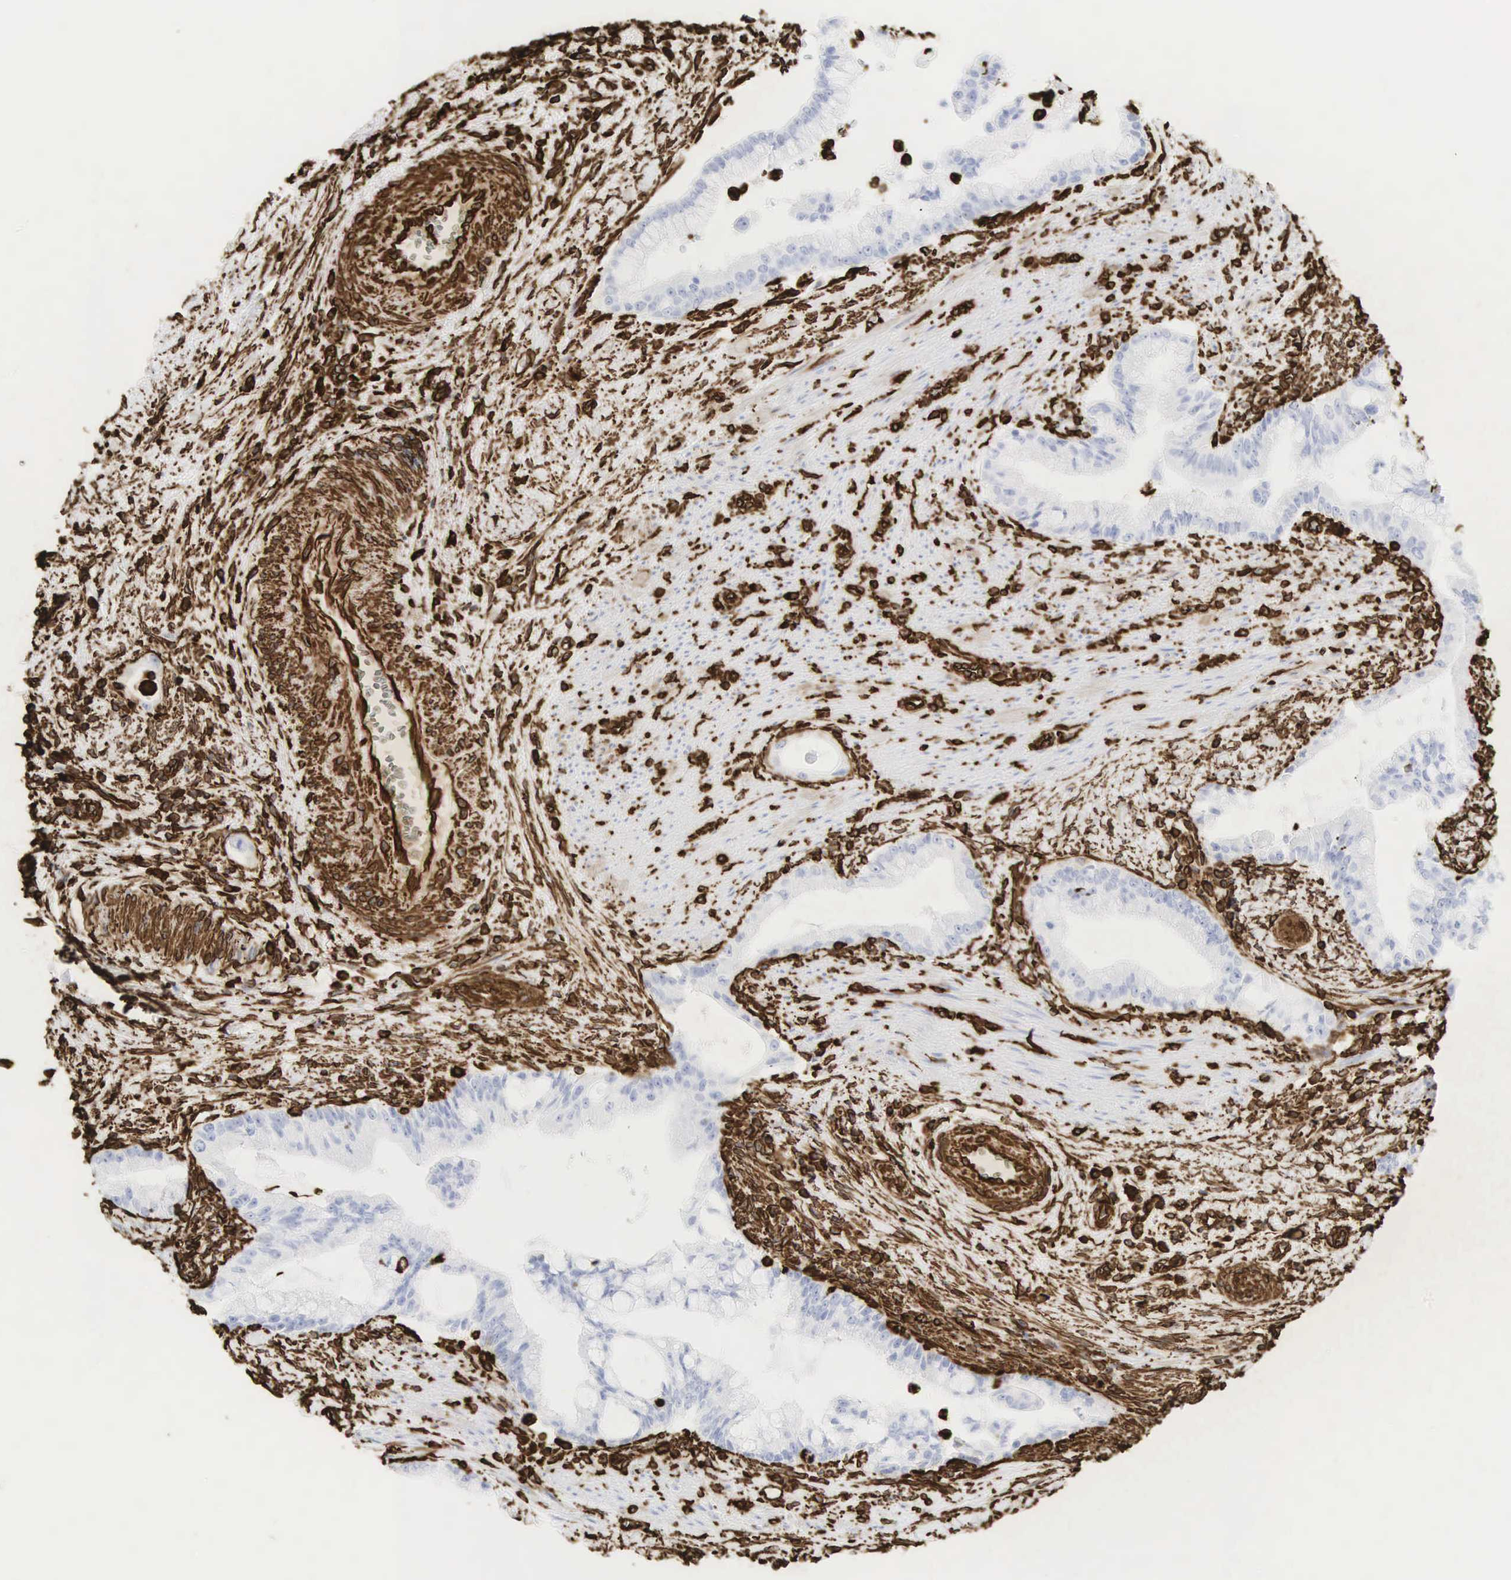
{"staining": {"intensity": "strong", "quantity": "<25%", "location": "cytoplasmic/membranous"}, "tissue": "pancreatic cancer", "cell_type": "Tumor cells", "image_type": "cancer", "snomed": [{"axis": "morphology", "description": "Adenocarcinoma, NOS"}, {"axis": "topography", "description": "Pancreas"}], "caption": "A brown stain shows strong cytoplasmic/membranous expression of a protein in pancreatic cancer tumor cells.", "gene": "VIM", "patient": {"sex": "male", "age": 59}}